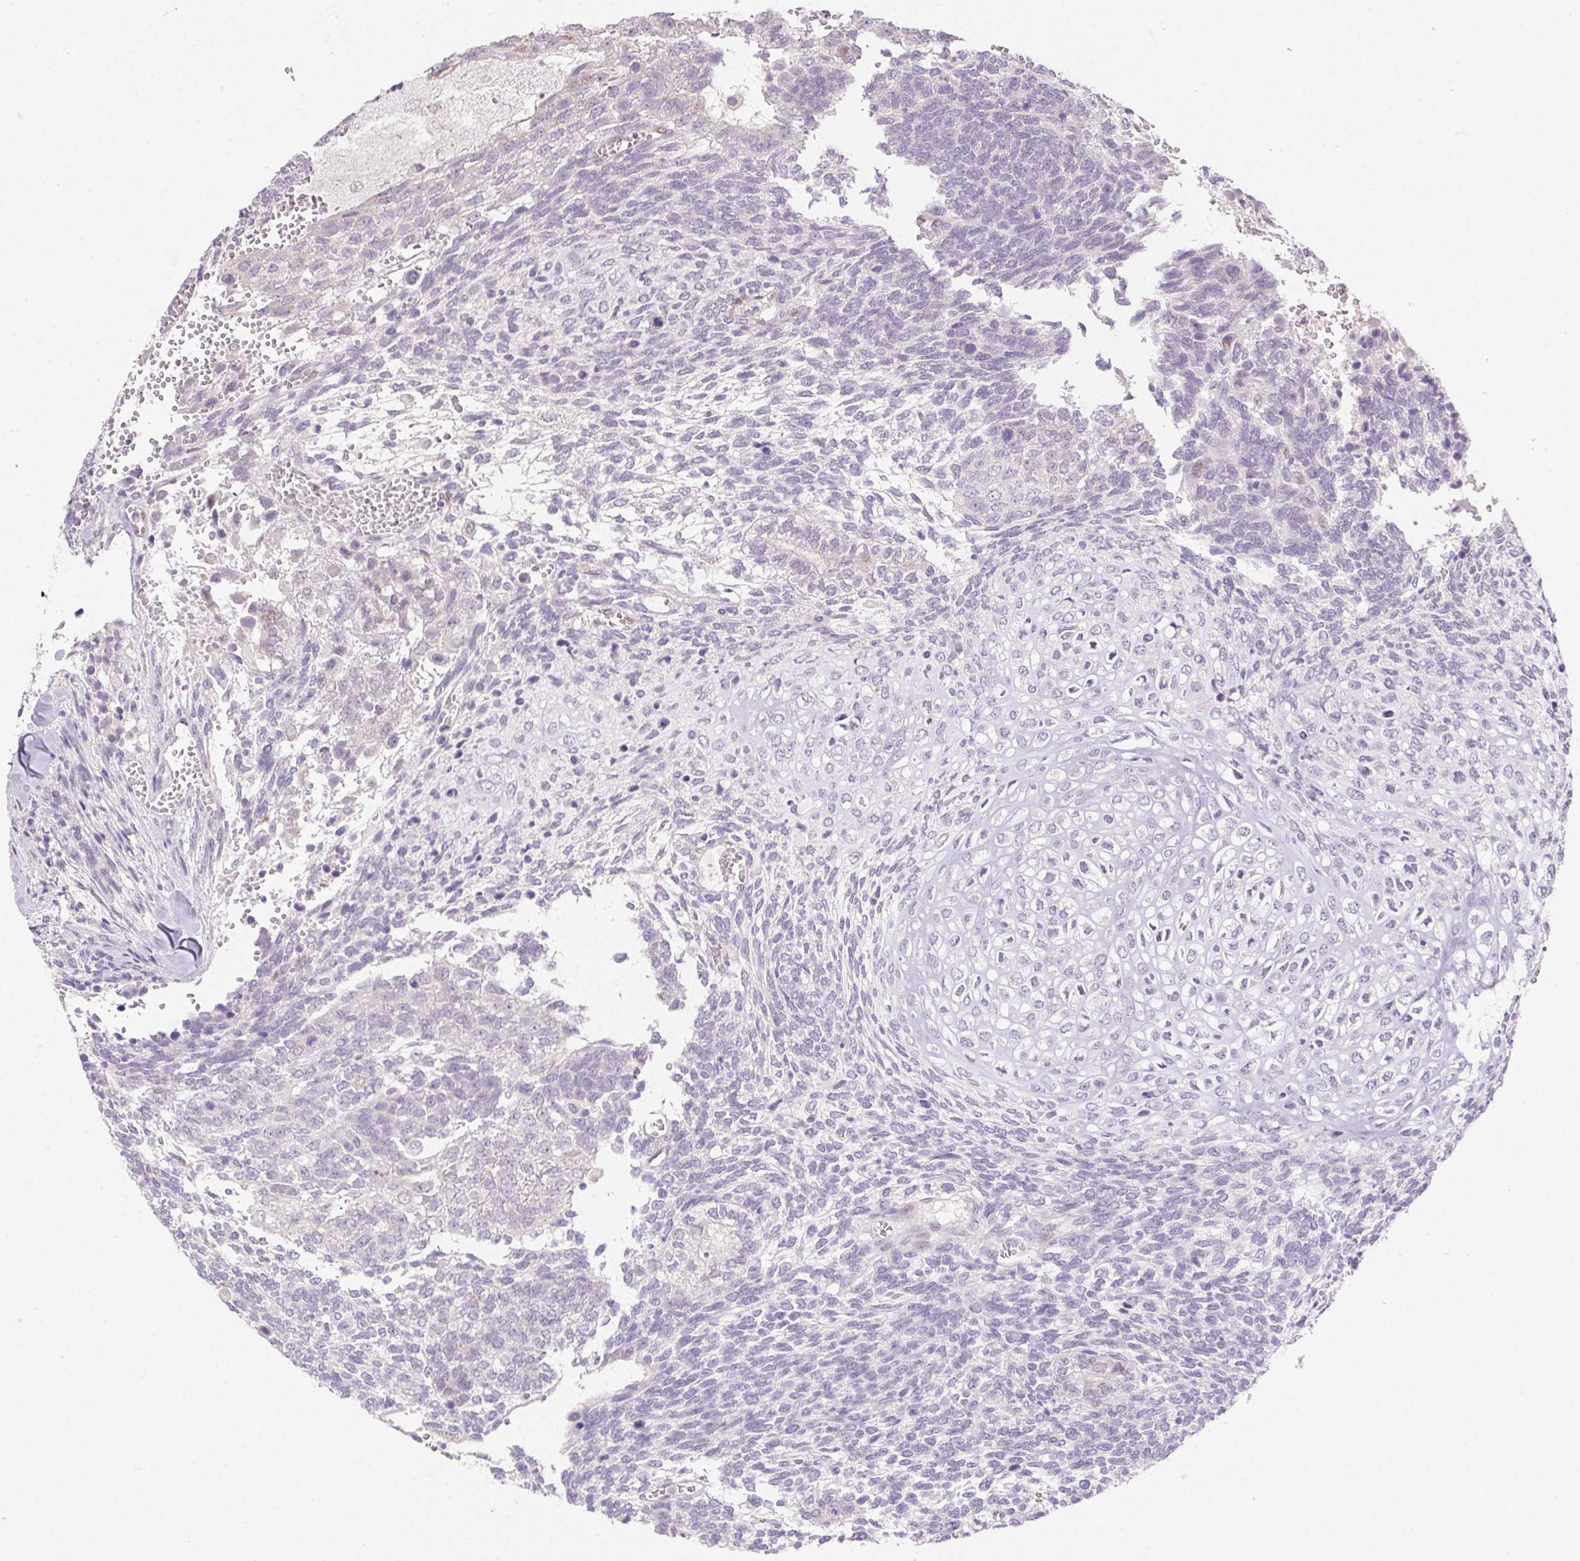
{"staining": {"intensity": "negative", "quantity": "none", "location": "none"}, "tissue": "testis cancer", "cell_type": "Tumor cells", "image_type": "cancer", "snomed": [{"axis": "morphology", "description": "Normal tissue, NOS"}, {"axis": "morphology", "description": "Carcinoma, Embryonal, NOS"}, {"axis": "topography", "description": "Testis"}, {"axis": "topography", "description": "Epididymis"}], "caption": "This is a micrograph of immunohistochemistry (IHC) staining of testis cancer, which shows no positivity in tumor cells. Brightfield microscopy of immunohistochemistry stained with DAB (3,3'-diaminobenzidine) (brown) and hematoxylin (blue), captured at high magnification.", "gene": "SP9", "patient": {"sex": "male", "age": 23}}